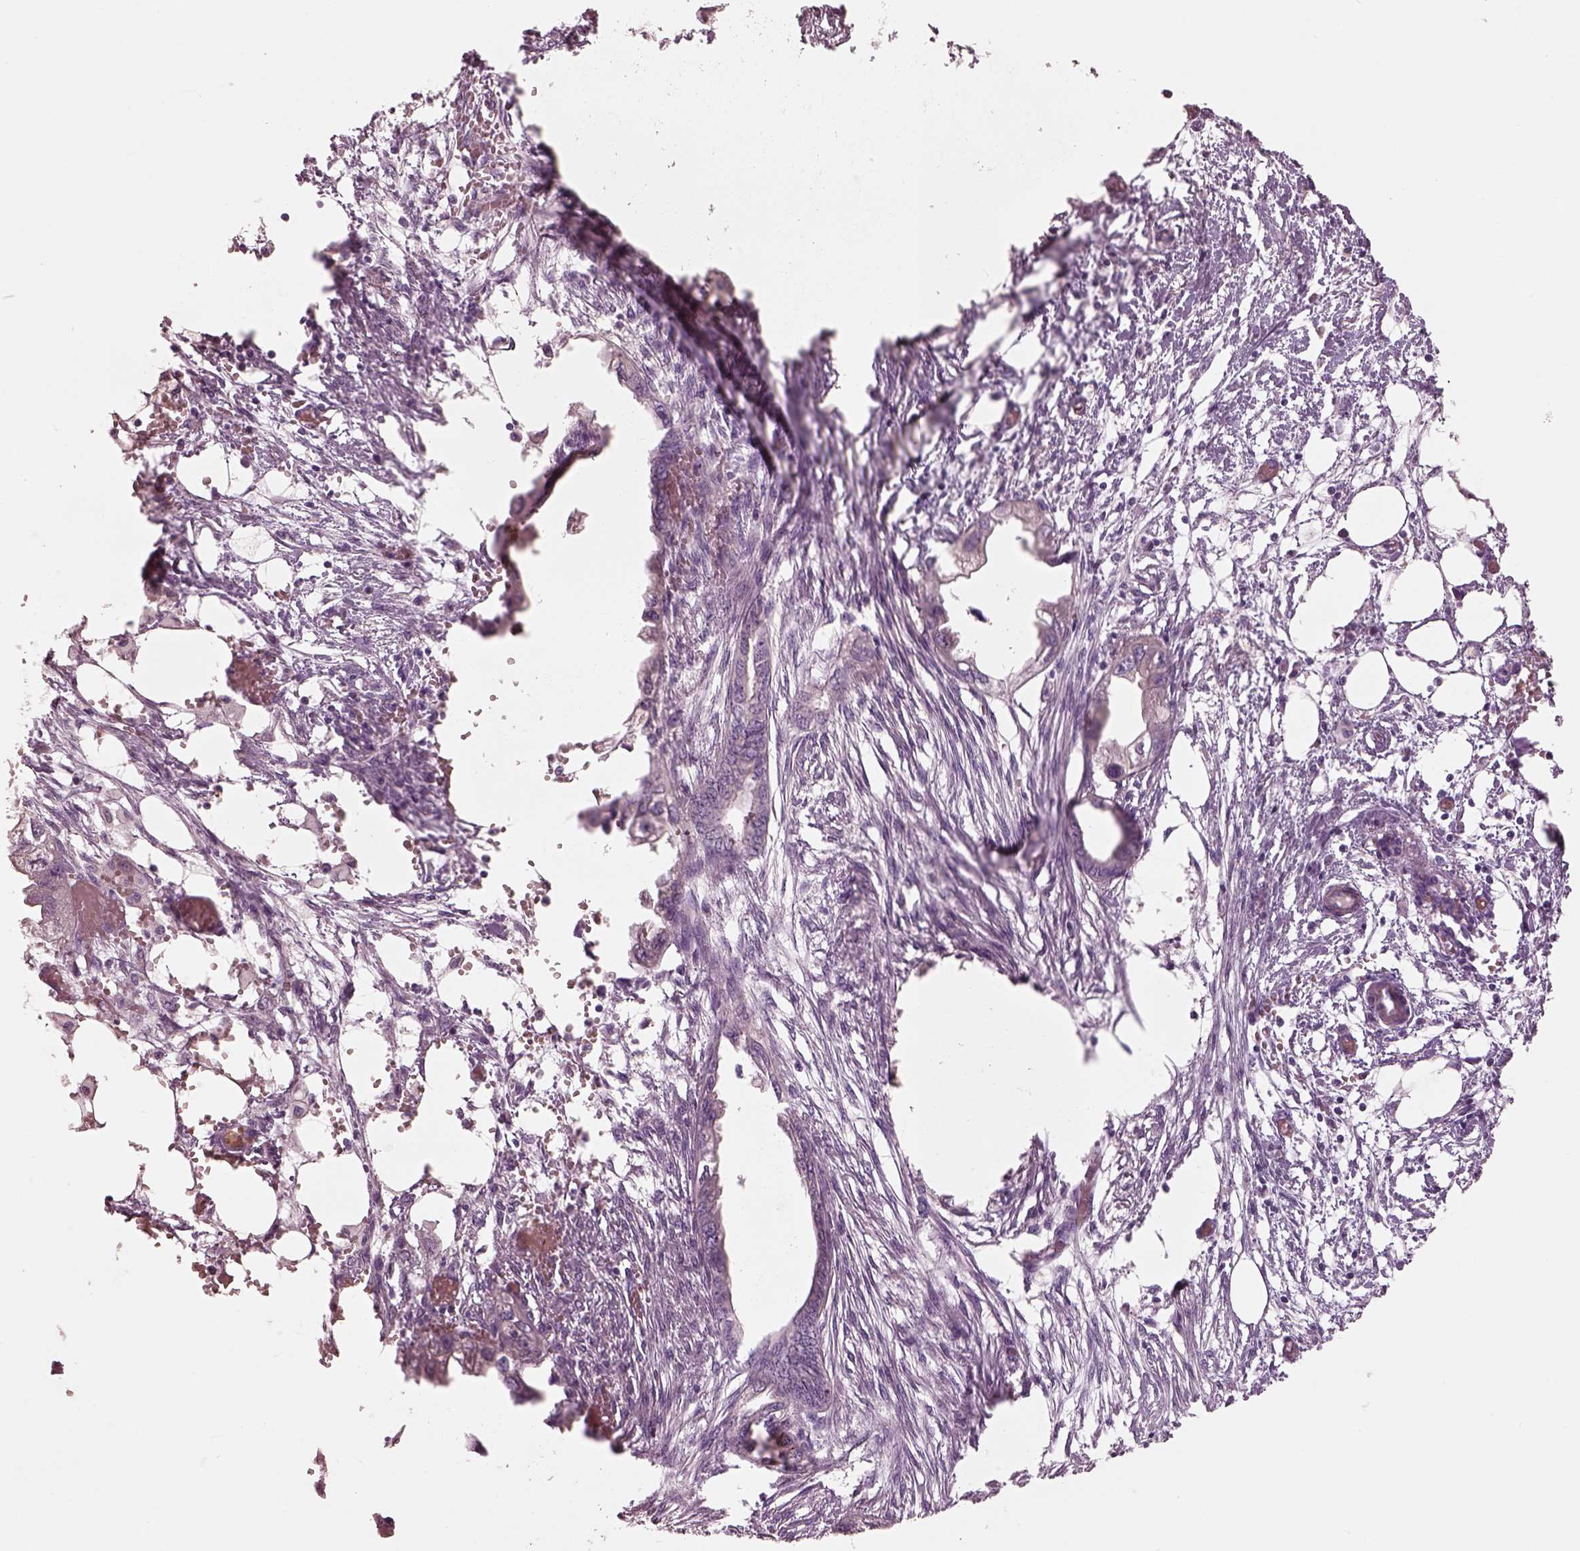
{"staining": {"intensity": "negative", "quantity": "none", "location": "none"}, "tissue": "endometrial cancer", "cell_type": "Tumor cells", "image_type": "cancer", "snomed": [{"axis": "morphology", "description": "Adenocarcinoma, NOS"}, {"axis": "morphology", "description": "Adenocarcinoma, metastatic, NOS"}, {"axis": "topography", "description": "Adipose tissue"}, {"axis": "topography", "description": "Endometrium"}], "caption": "The IHC histopathology image has no significant staining in tumor cells of endometrial cancer (adenocarcinoma) tissue. (Brightfield microscopy of DAB immunohistochemistry at high magnification).", "gene": "ELSPBP1", "patient": {"sex": "female", "age": 67}}